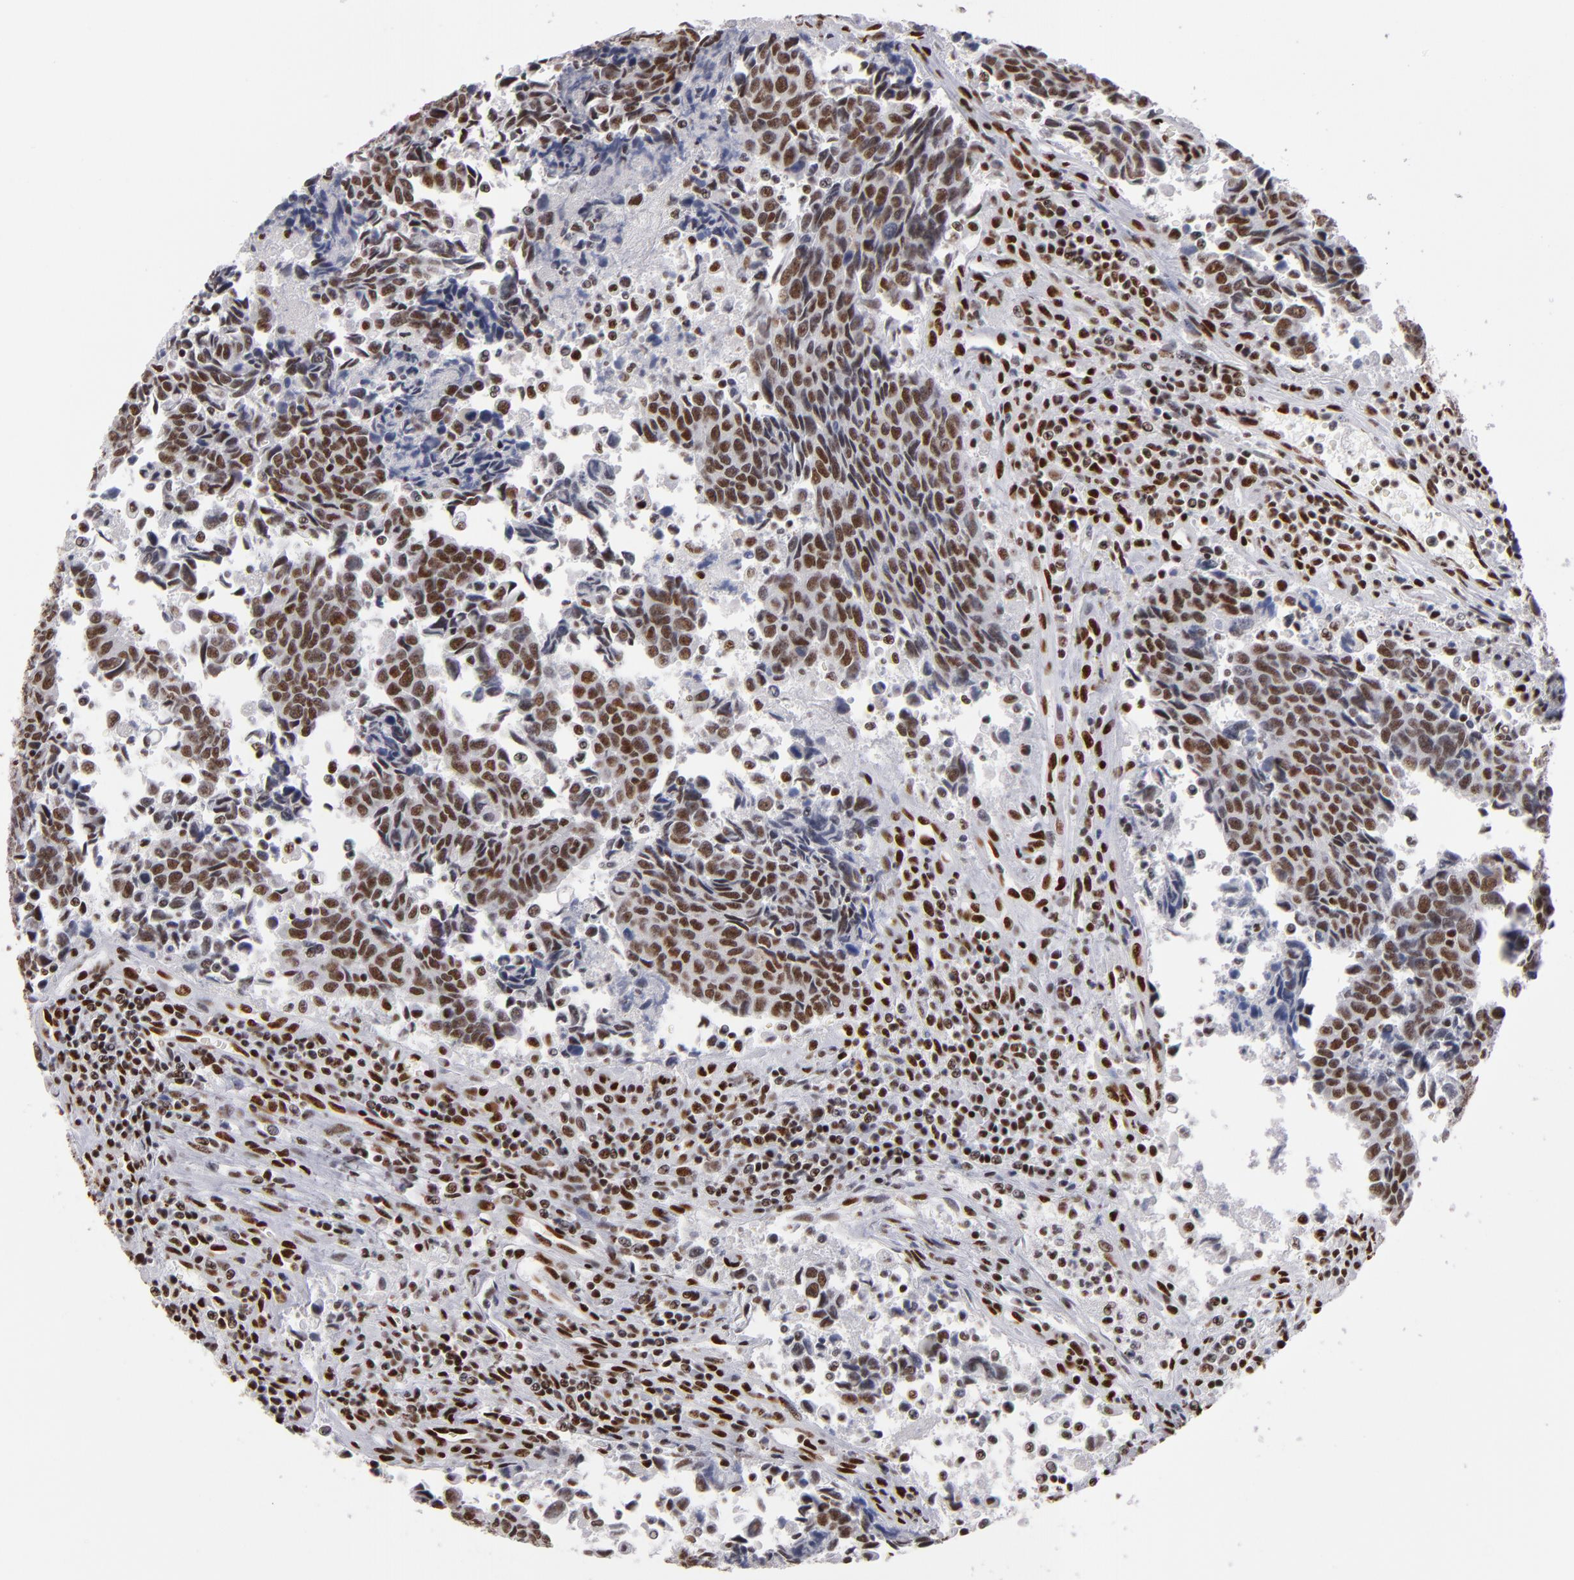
{"staining": {"intensity": "strong", "quantity": ">75%", "location": "nuclear"}, "tissue": "urothelial cancer", "cell_type": "Tumor cells", "image_type": "cancer", "snomed": [{"axis": "morphology", "description": "Urothelial carcinoma, High grade"}, {"axis": "topography", "description": "Urinary bladder"}], "caption": "Urothelial carcinoma (high-grade) stained with DAB (3,3'-diaminobenzidine) immunohistochemistry displays high levels of strong nuclear staining in approximately >75% of tumor cells.", "gene": "MRE11", "patient": {"sex": "male", "age": 86}}